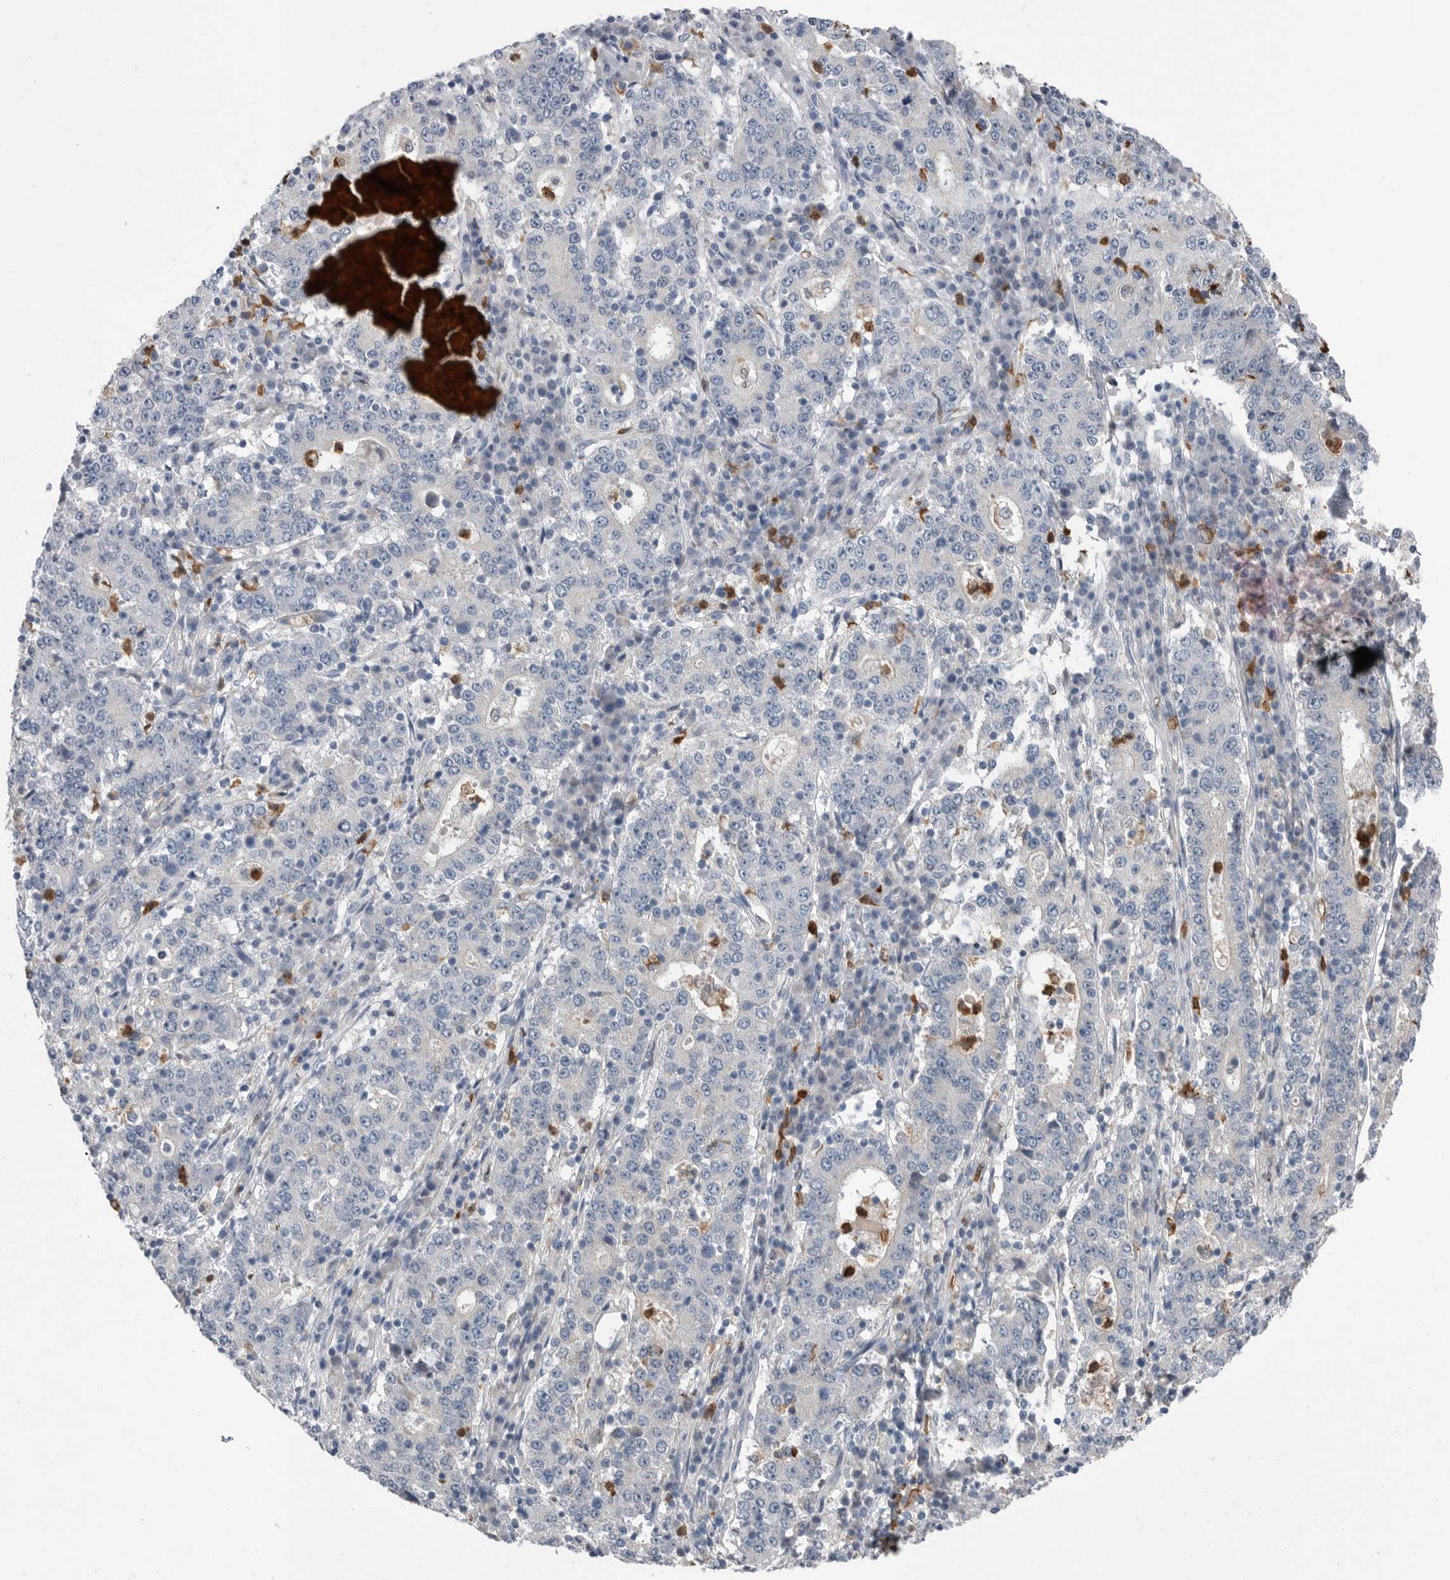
{"staining": {"intensity": "negative", "quantity": "none", "location": "none"}, "tissue": "stomach cancer", "cell_type": "Tumor cells", "image_type": "cancer", "snomed": [{"axis": "morphology", "description": "Adenocarcinoma, NOS"}, {"axis": "topography", "description": "Stomach"}], "caption": "High magnification brightfield microscopy of stomach adenocarcinoma stained with DAB (brown) and counterstained with hematoxylin (blue): tumor cells show no significant positivity.", "gene": "SCP2", "patient": {"sex": "male", "age": 59}}